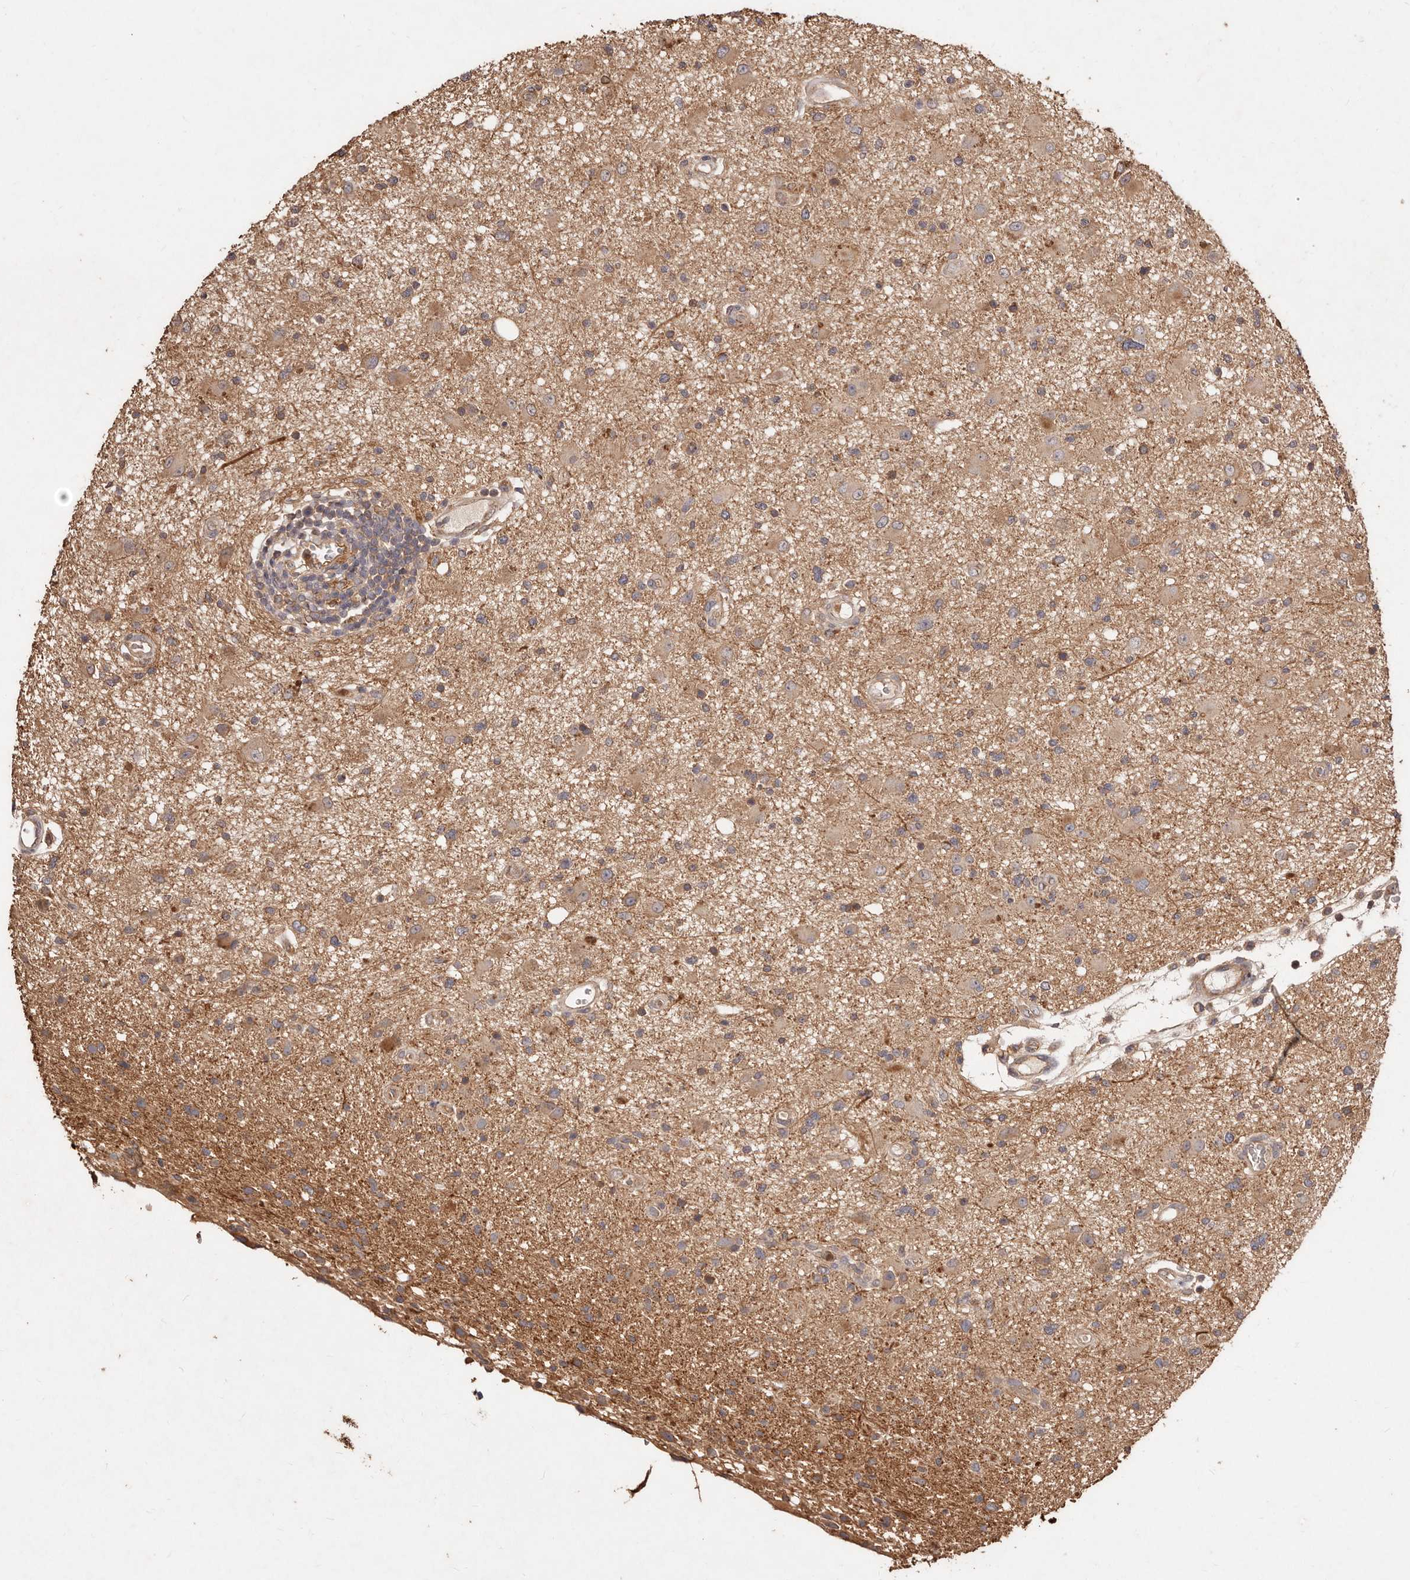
{"staining": {"intensity": "weak", "quantity": "25%-75%", "location": "cytoplasmic/membranous"}, "tissue": "glioma", "cell_type": "Tumor cells", "image_type": "cancer", "snomed": [{"axis": "morphology", "description": "Glioma, malignant, High grade"}, {"axis": "topography", "description": "Brain"}], "caption": "A high-resolution image shows immunohistochemistry (IHC) staining of malignant glioma (high-grade), which shows weak cytoplasmic/membranous staining in about 25%-75% of tumor cells.", "gene": "CCL14", "patient": {"sex": "male", "age": 33}}